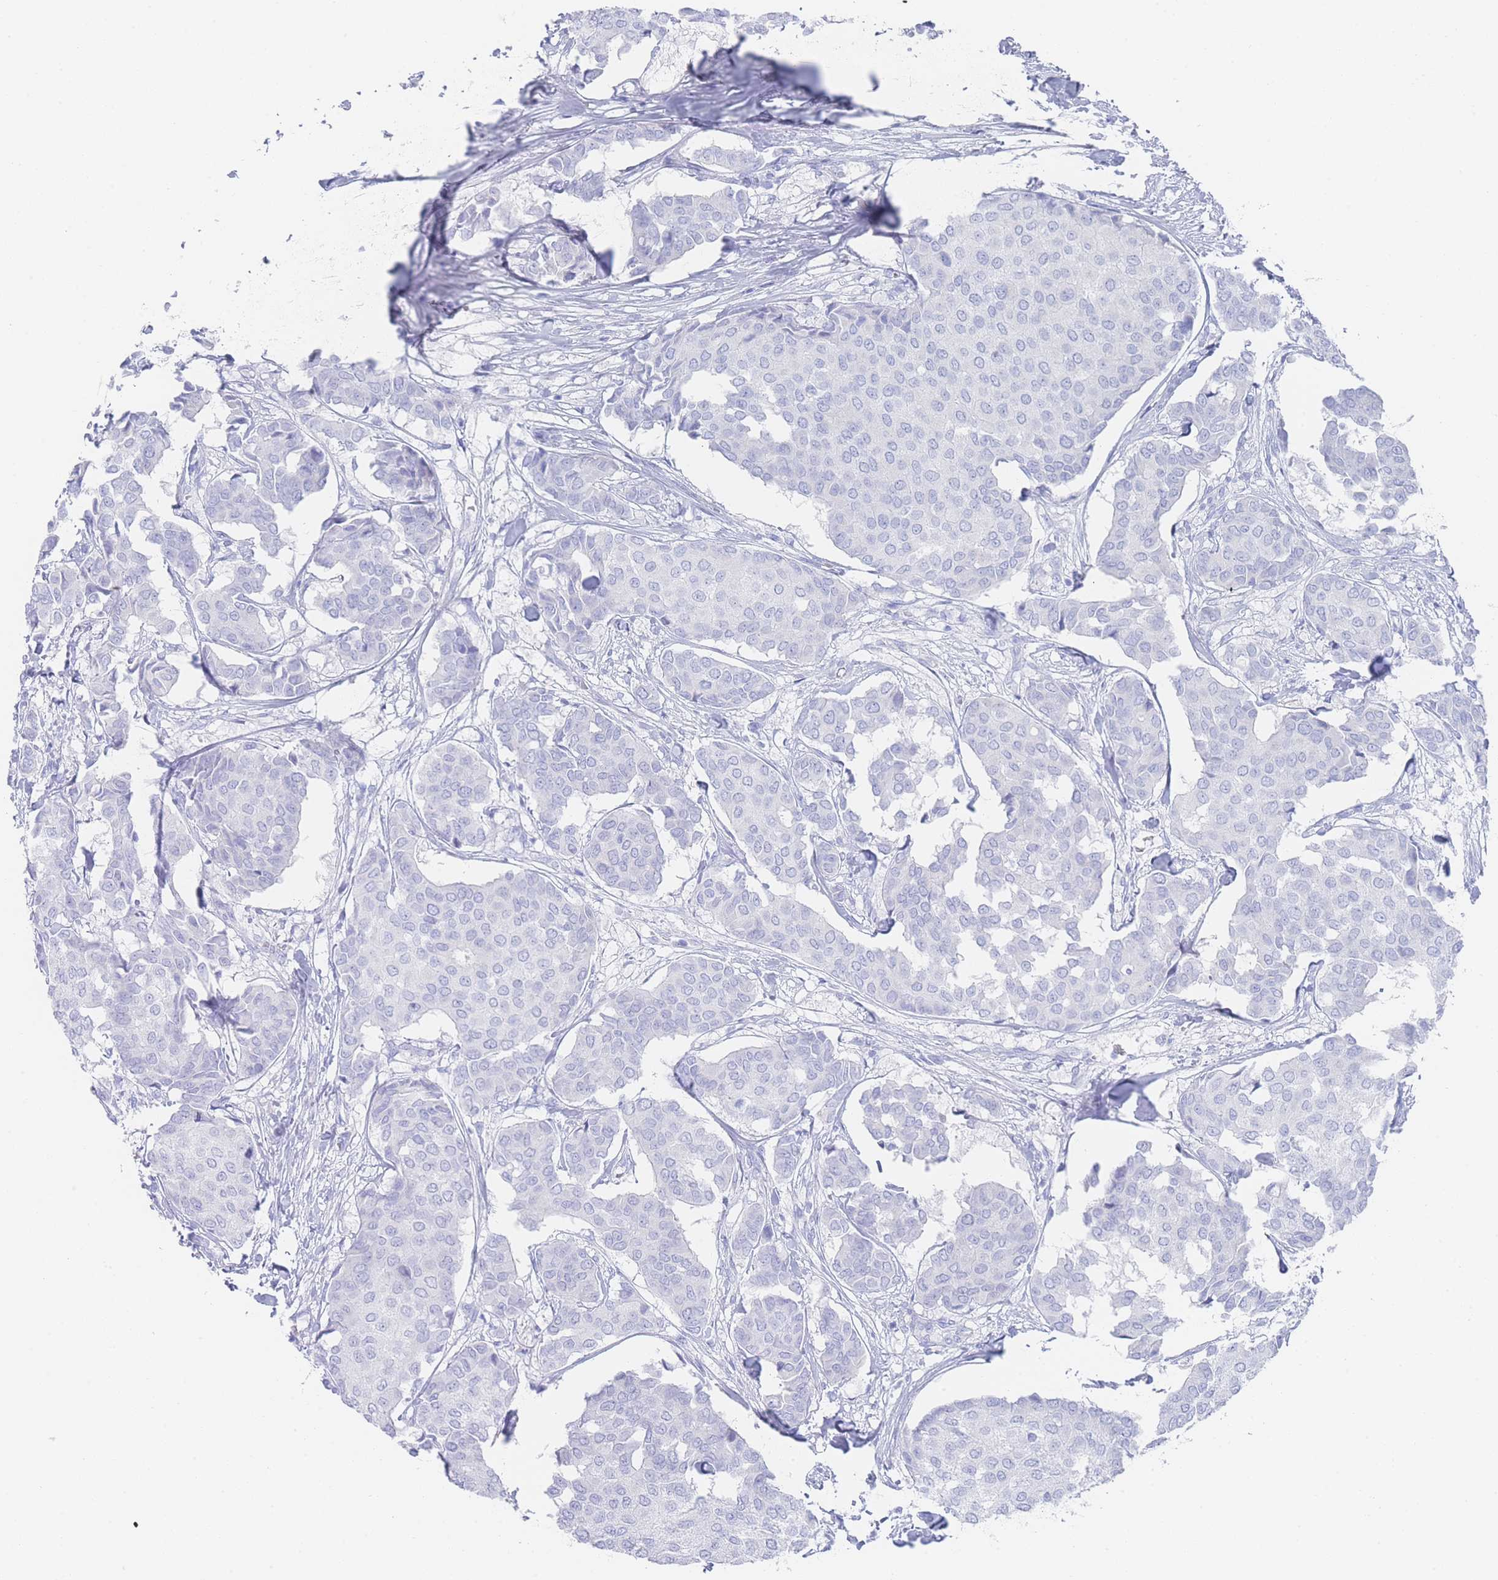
{"staining": {"intensity": "negative", "quantity": "none", "location": "none"}, "tissue": "breast cancer", "cell_type": "Tumor cells", "image_type": "cancer", "snomed": [{"axis": "morphology", "description": "Duct carcinoma"}, {"axis": "topography", "description": "Breast"}], "caption": "Immunohistochemistry micrograph of human breast invasive ductal carcinoma stained for a protein (brown), which demonstrates no positivity in tumor cells.", "gene": "LRRC37A", "patient": {"sex": "female", "age": 75}}